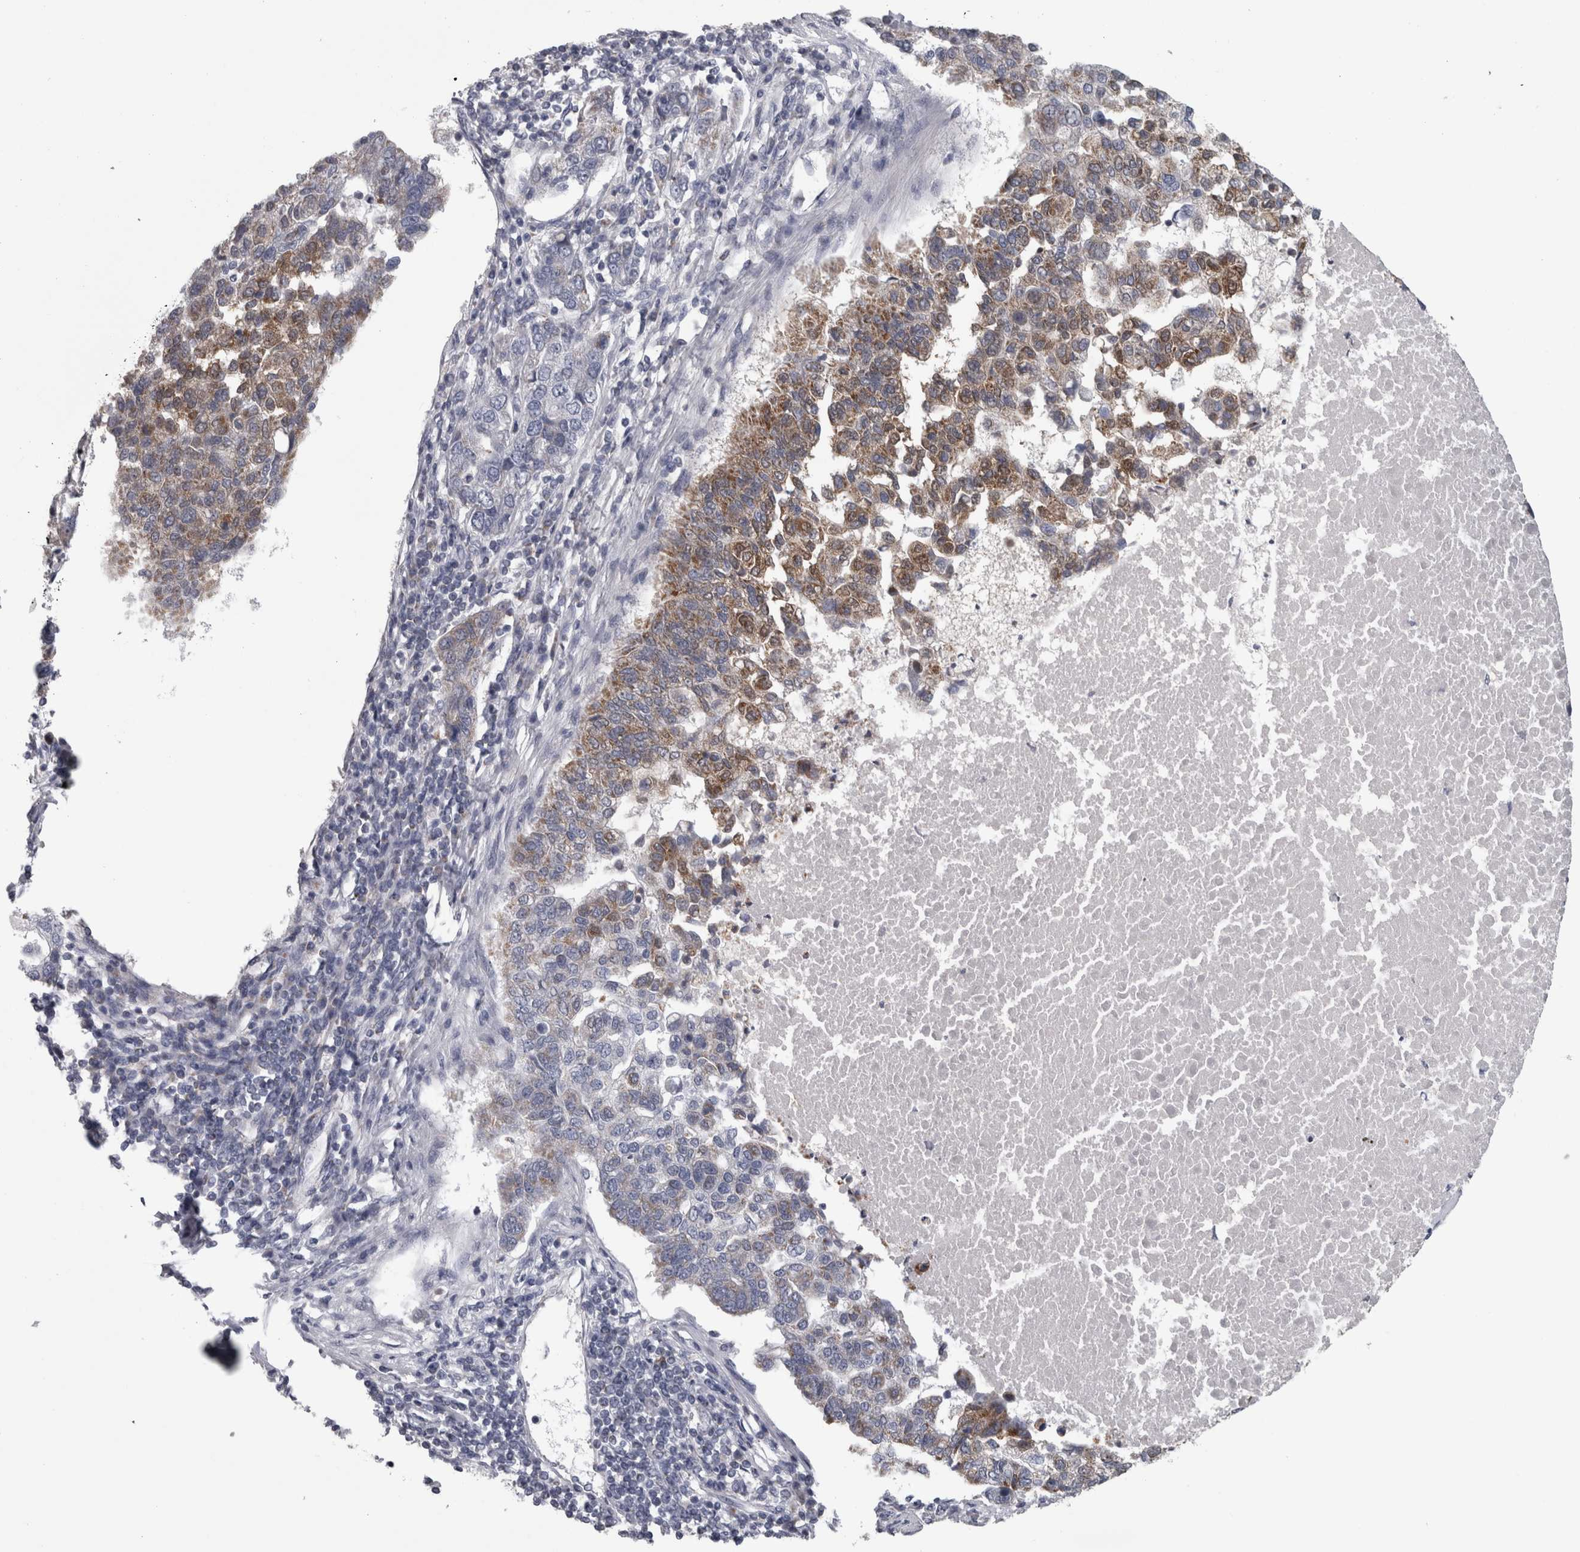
{"staining": {"intensity": "moderate", "quantity": "25%-75%", "location": "cytoplasmic/membranous"}, "tissue": "pancreatic cancer", "cell_type": "Tumor cells", "image_type": "cancer", "snomed": [{"axis": "morphology", "description": "Adenocarcinoma, NOS"}, {"axis": "topography", "description": "Pancreas"}], "caption": "Immunohistochemical staining of adenocarcinoma (pancreatic) exhibits medium levels of moderate cytoplasmic/membranous staining in approximately 25%-75% of tumor cells.", "gene": "DBT", "patient": {"sex": "female", "age": 61}}